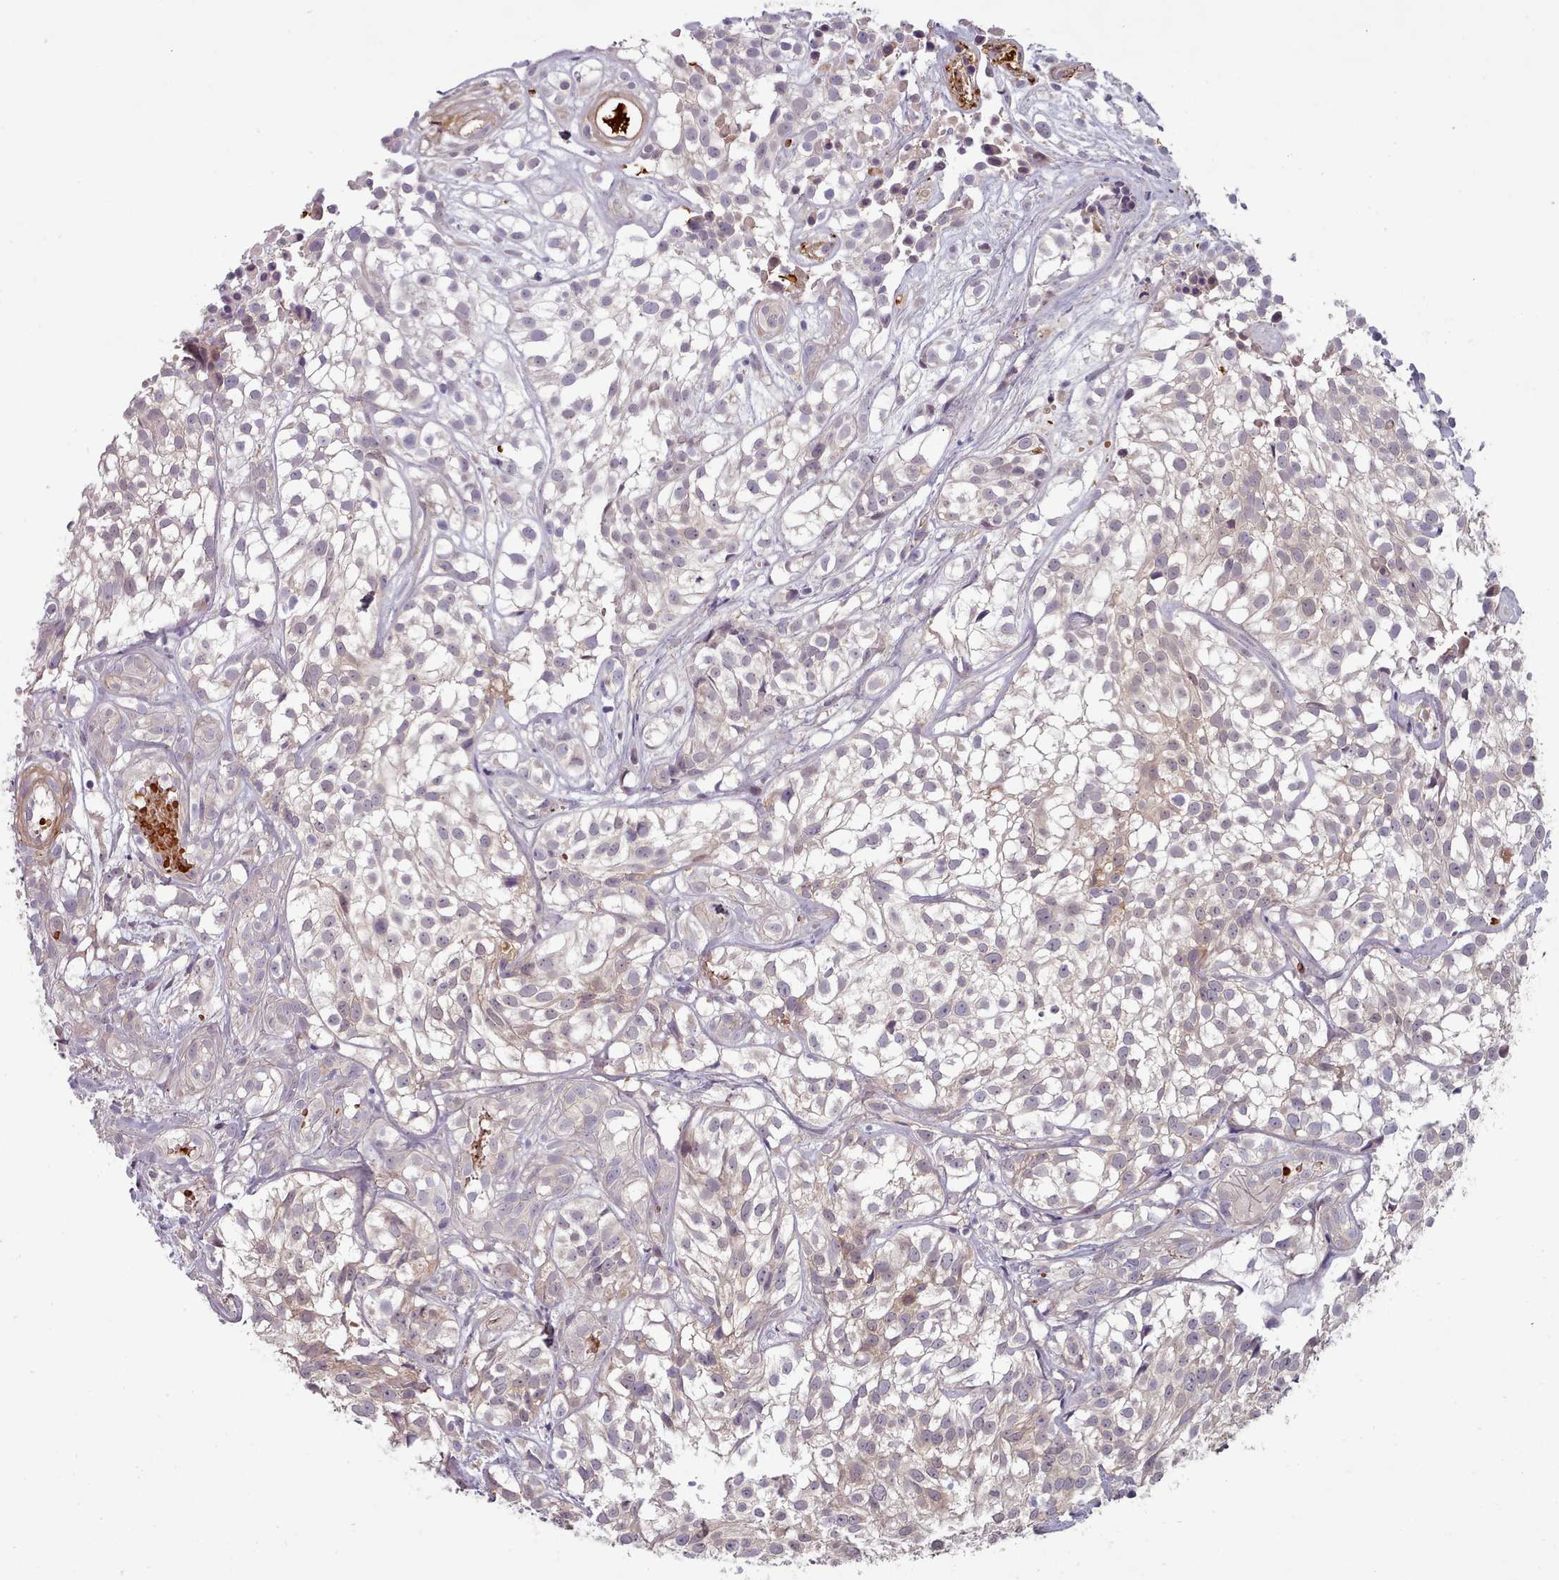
{"staining": {"intensity": "negative", "quantity": "none", "location": "none"}, "tissue": "urothelial cancer", "cell_type": "Tumor cells", "image_type": "cancer", "snomed": [{"axis": "morphology", "description": "Urothelial carcinoma, High grade"}, {"axis": "topography", "description": "Urinary bladder"}], "caption": "Immunohistochemistry (IHC) of urothelial carcinoma (high-grade) reveals no staining in tumor cells. Brightfield microscopy of immunohistochemistry (IHC) stained with DAB (3,3'-diaminobenzidine) (brown) and hematoxylin (blue), captured at high magnification.", "gene": "CLNS1A", "patient": {"sex": "male", "age": 56}}